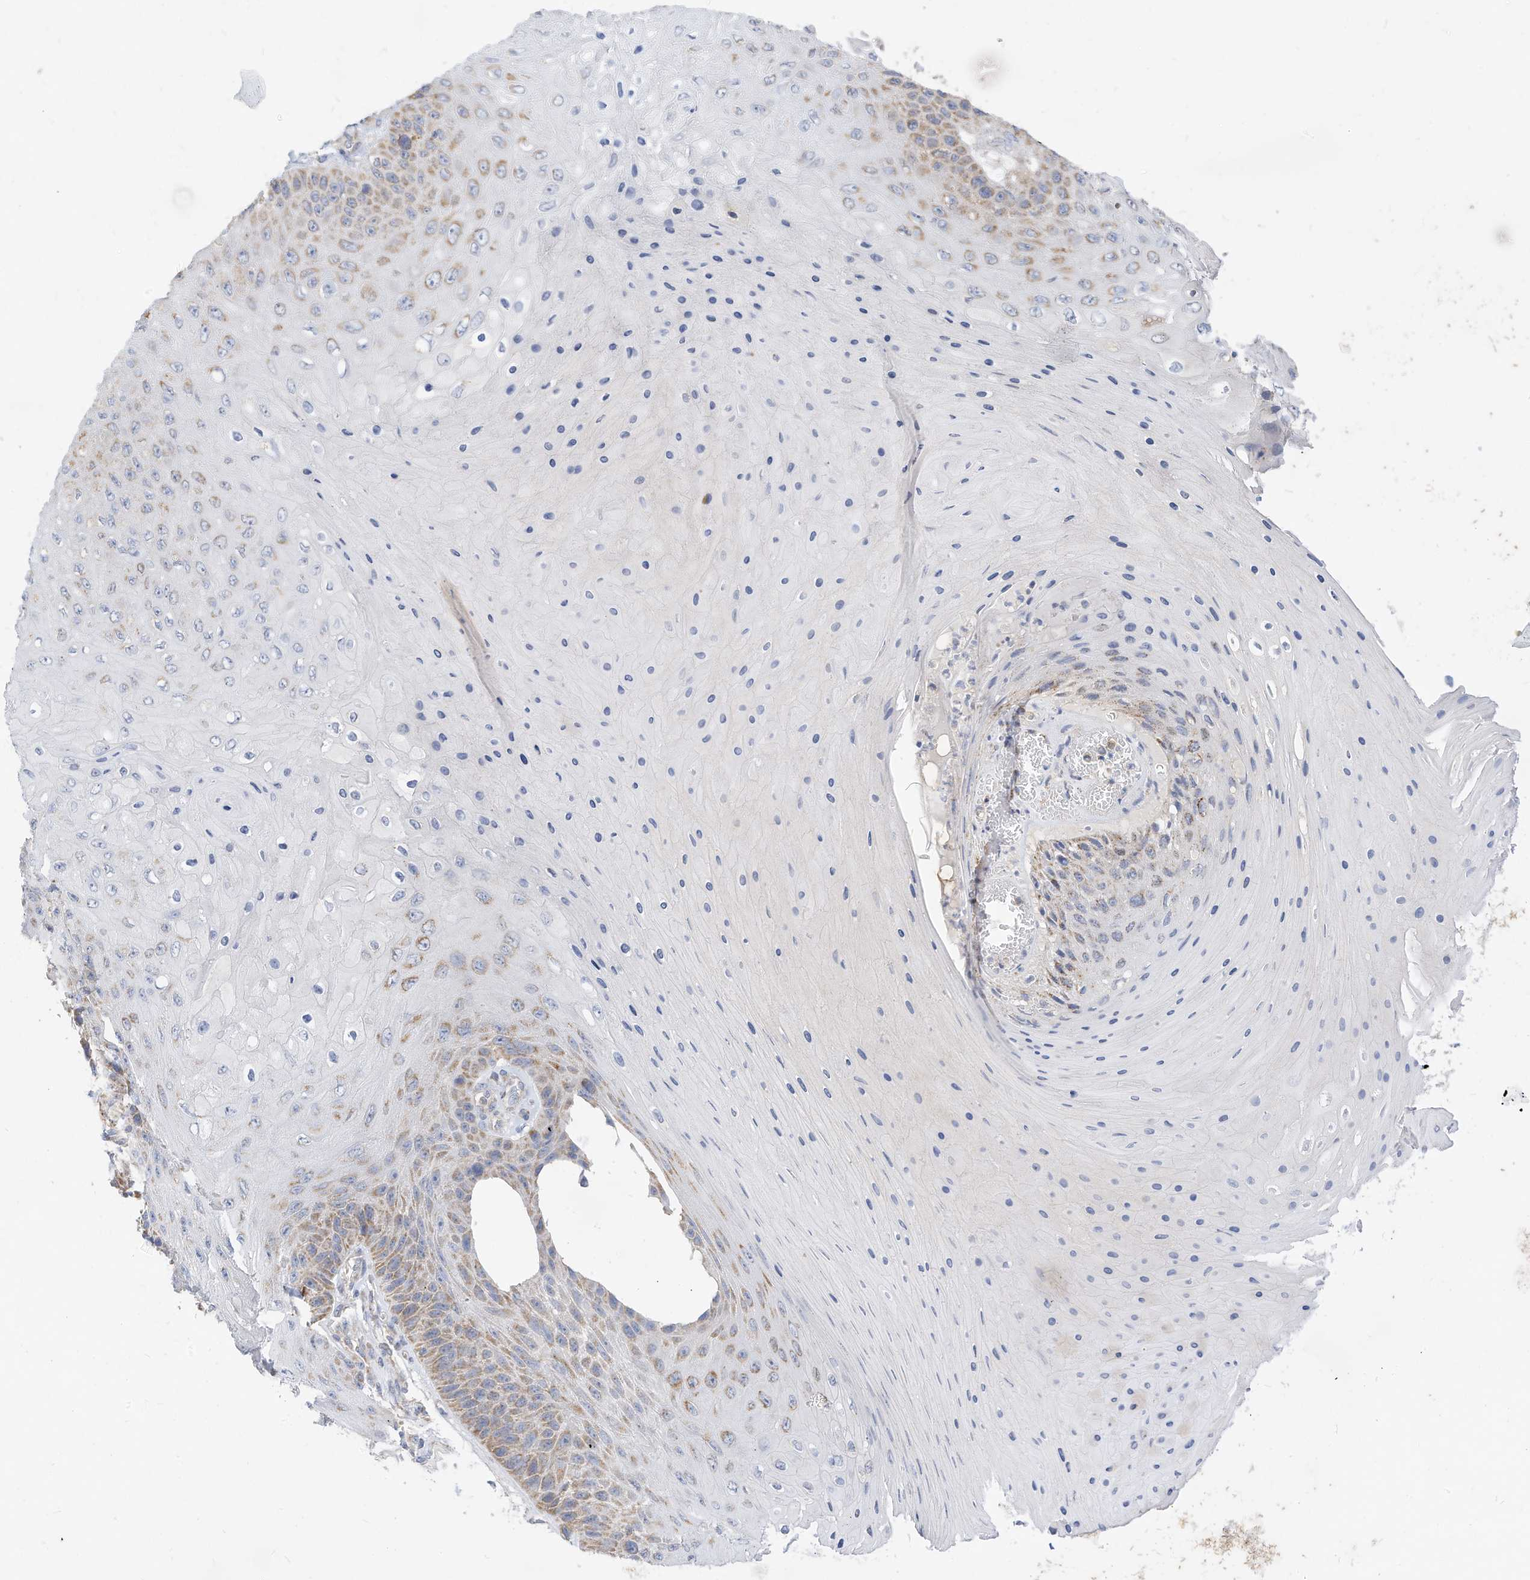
{"staining": {"intensity": "weak", "quantity": ">75%", "location": "cytoplasmic/membranous"}, "tissue": "skin cancer", "cell_type": "Tumor cells", "image_type": "cancer", "snomed": [{"axis": "morphology", "description": "Squamous cell carcinoma, NOS"}, {"axis": "topography", "description": "Skin"}], "caption": "Human skin cancer stained for a protein (brown) exhibits weak cytoplasmic/membranous positive staining in about >75% of tumor cells.", "gene": "RHOH", "patient": {"sex": "female", "age": 88}}